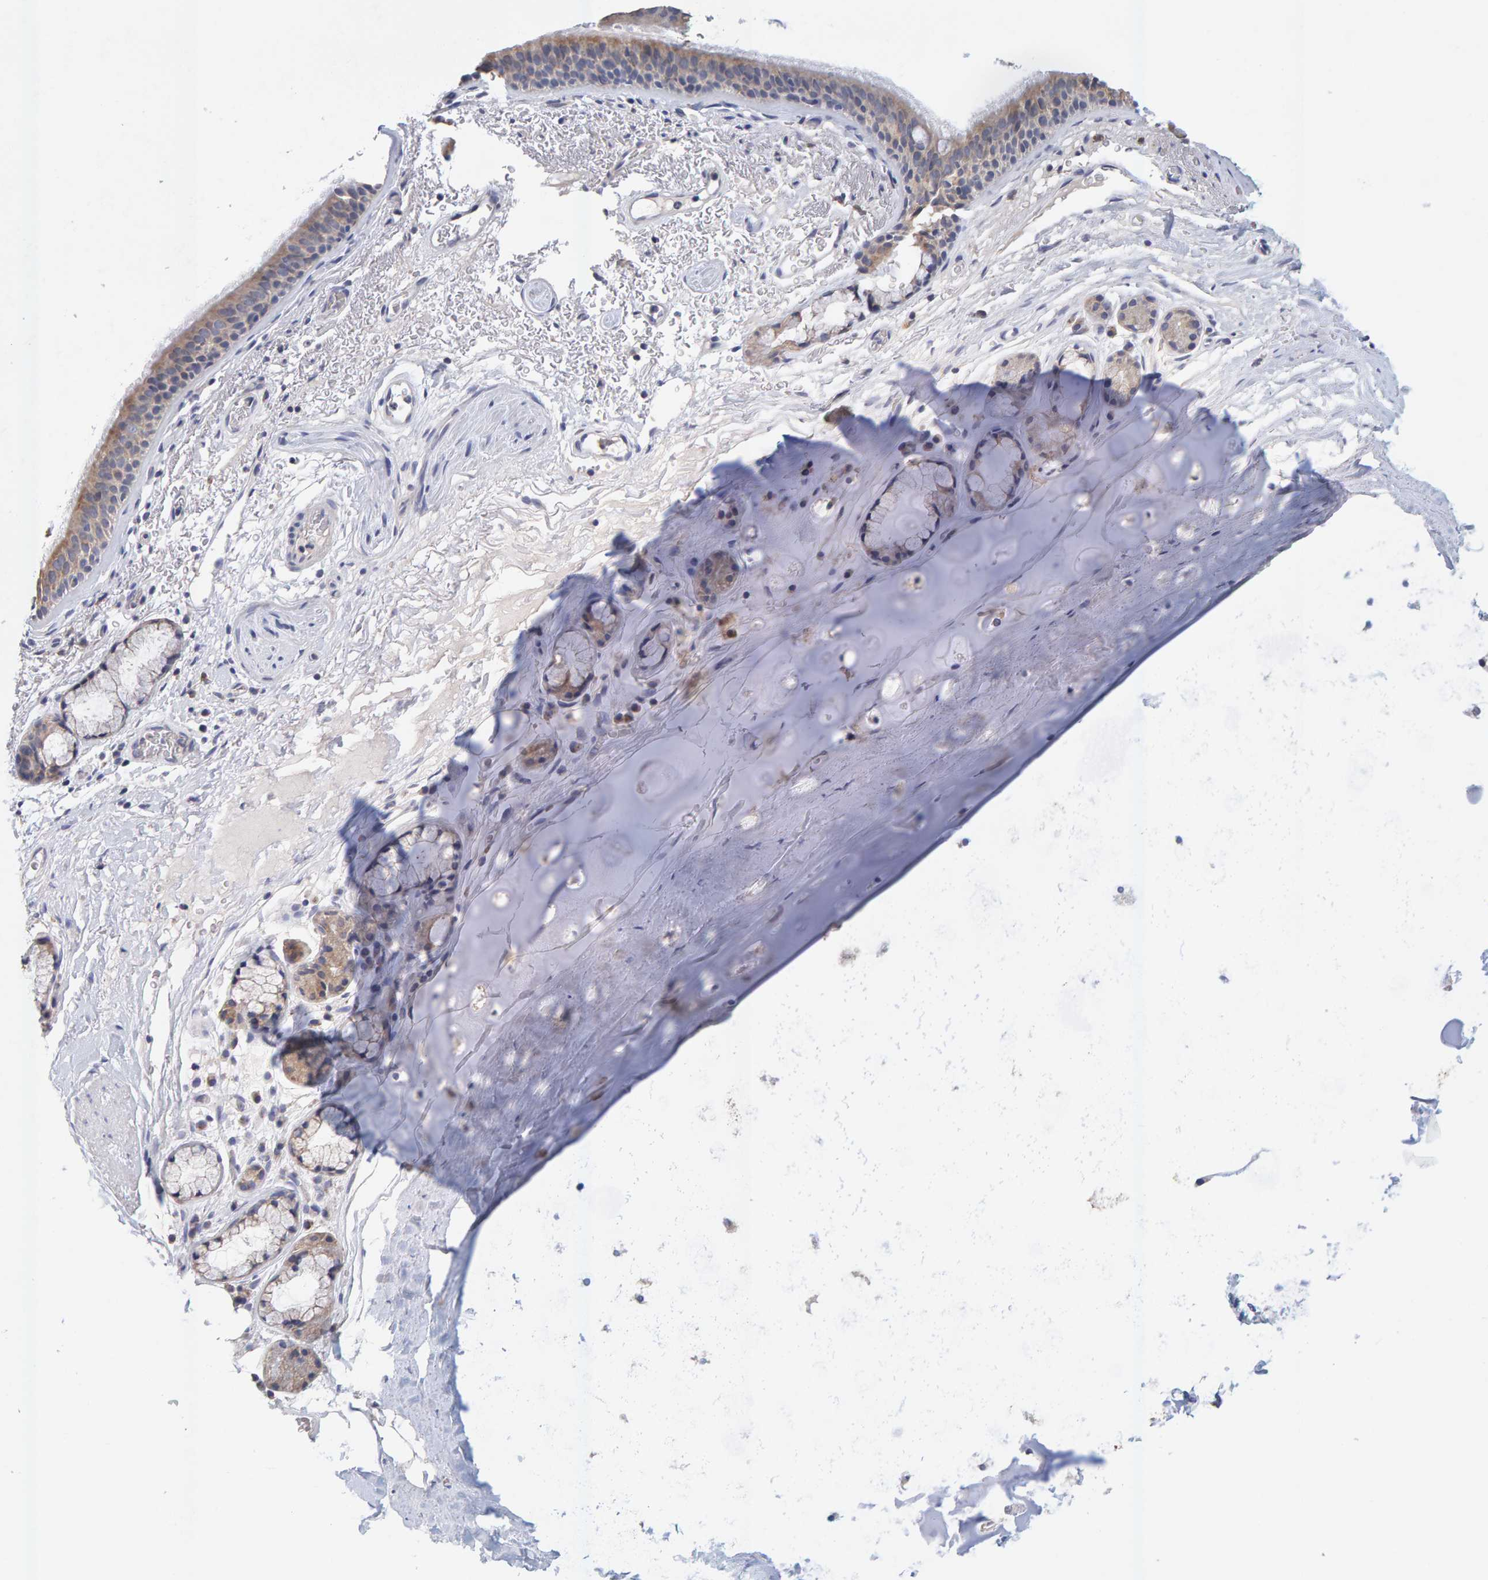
{"staining": {"intensity": "moderate", "quantity": ">75%", "location": "cytoplasmic/membranous"}, "tissue": "bronchus", "cell_type": "Respiratory epithelial cells", "image_type": "normal", "snomed": [{"axis": "morphology", "description": "Normal tissue, NOS"}, {"axis": "topography", "description": "Cartilage tissue"}], "caption": "The image reveals a brown stain indicating the presence of a protein in the cytoplasmic/membranous of respiratory epithelial cells in bronchus.", "gene": "SGPL1", "patient": {"sex": "female", "age": 63}}